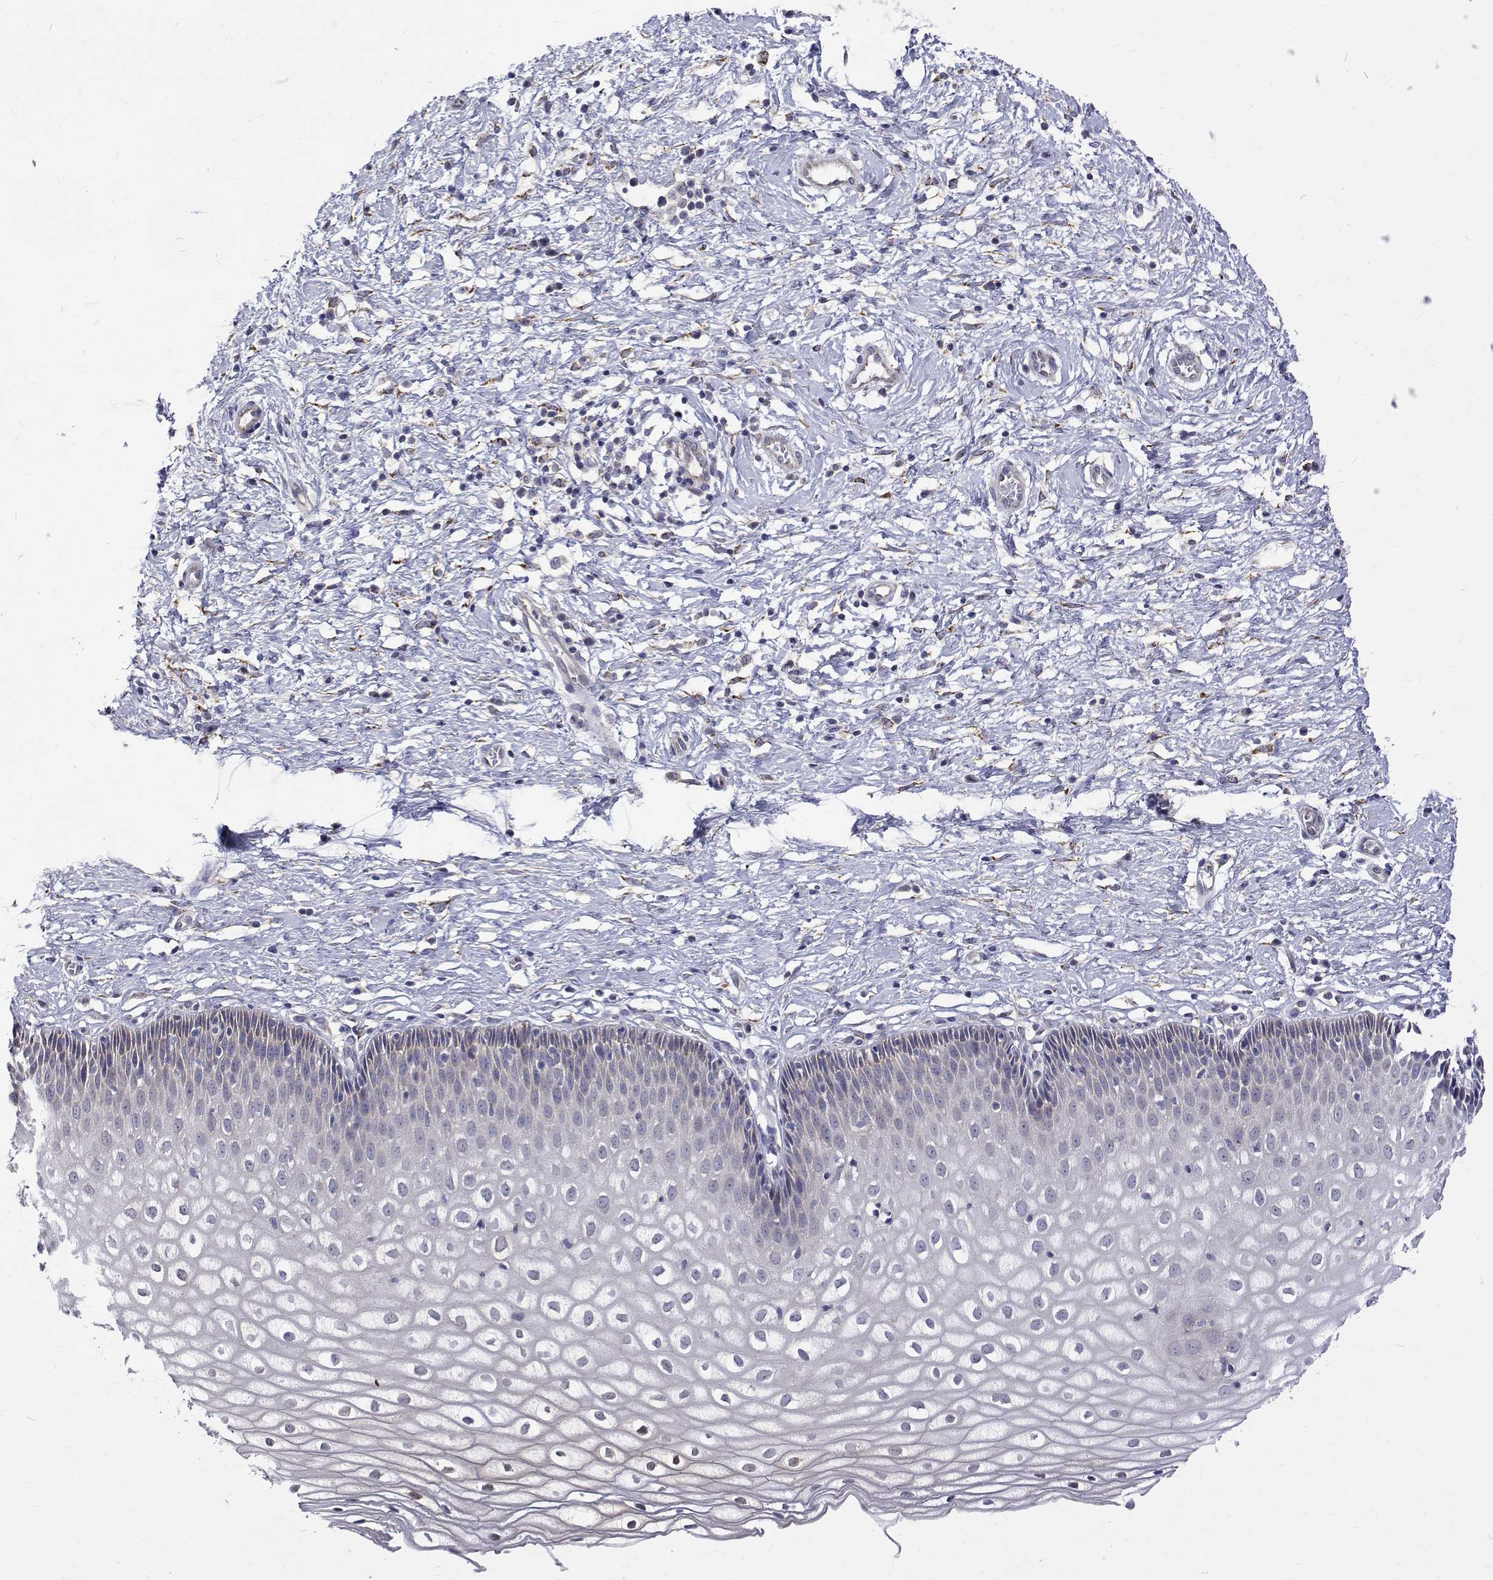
{"staining": {"intensity": "moderate", "quantity": "<25%", "location": "cytoplasmic/membranous"}, "tissue": "cervix", "cell_type": "Glandular cells", "image_type": "normal", "snomed": [{"axis": "morphology", "description": "Normal tissue, NOS"}, {"axis": "topography", "description": "Cervix"}], "caption": "This image exhibits unremarkable cervix stained with immunohistochemistry to label a protein in brown. The cytoplasmic/membranous of glandular cells show moderate positivity for the protein. Nuclei are counter-stained blue.", "gene": "PADI1", "patient": {"sex": "female", "age": 36}}